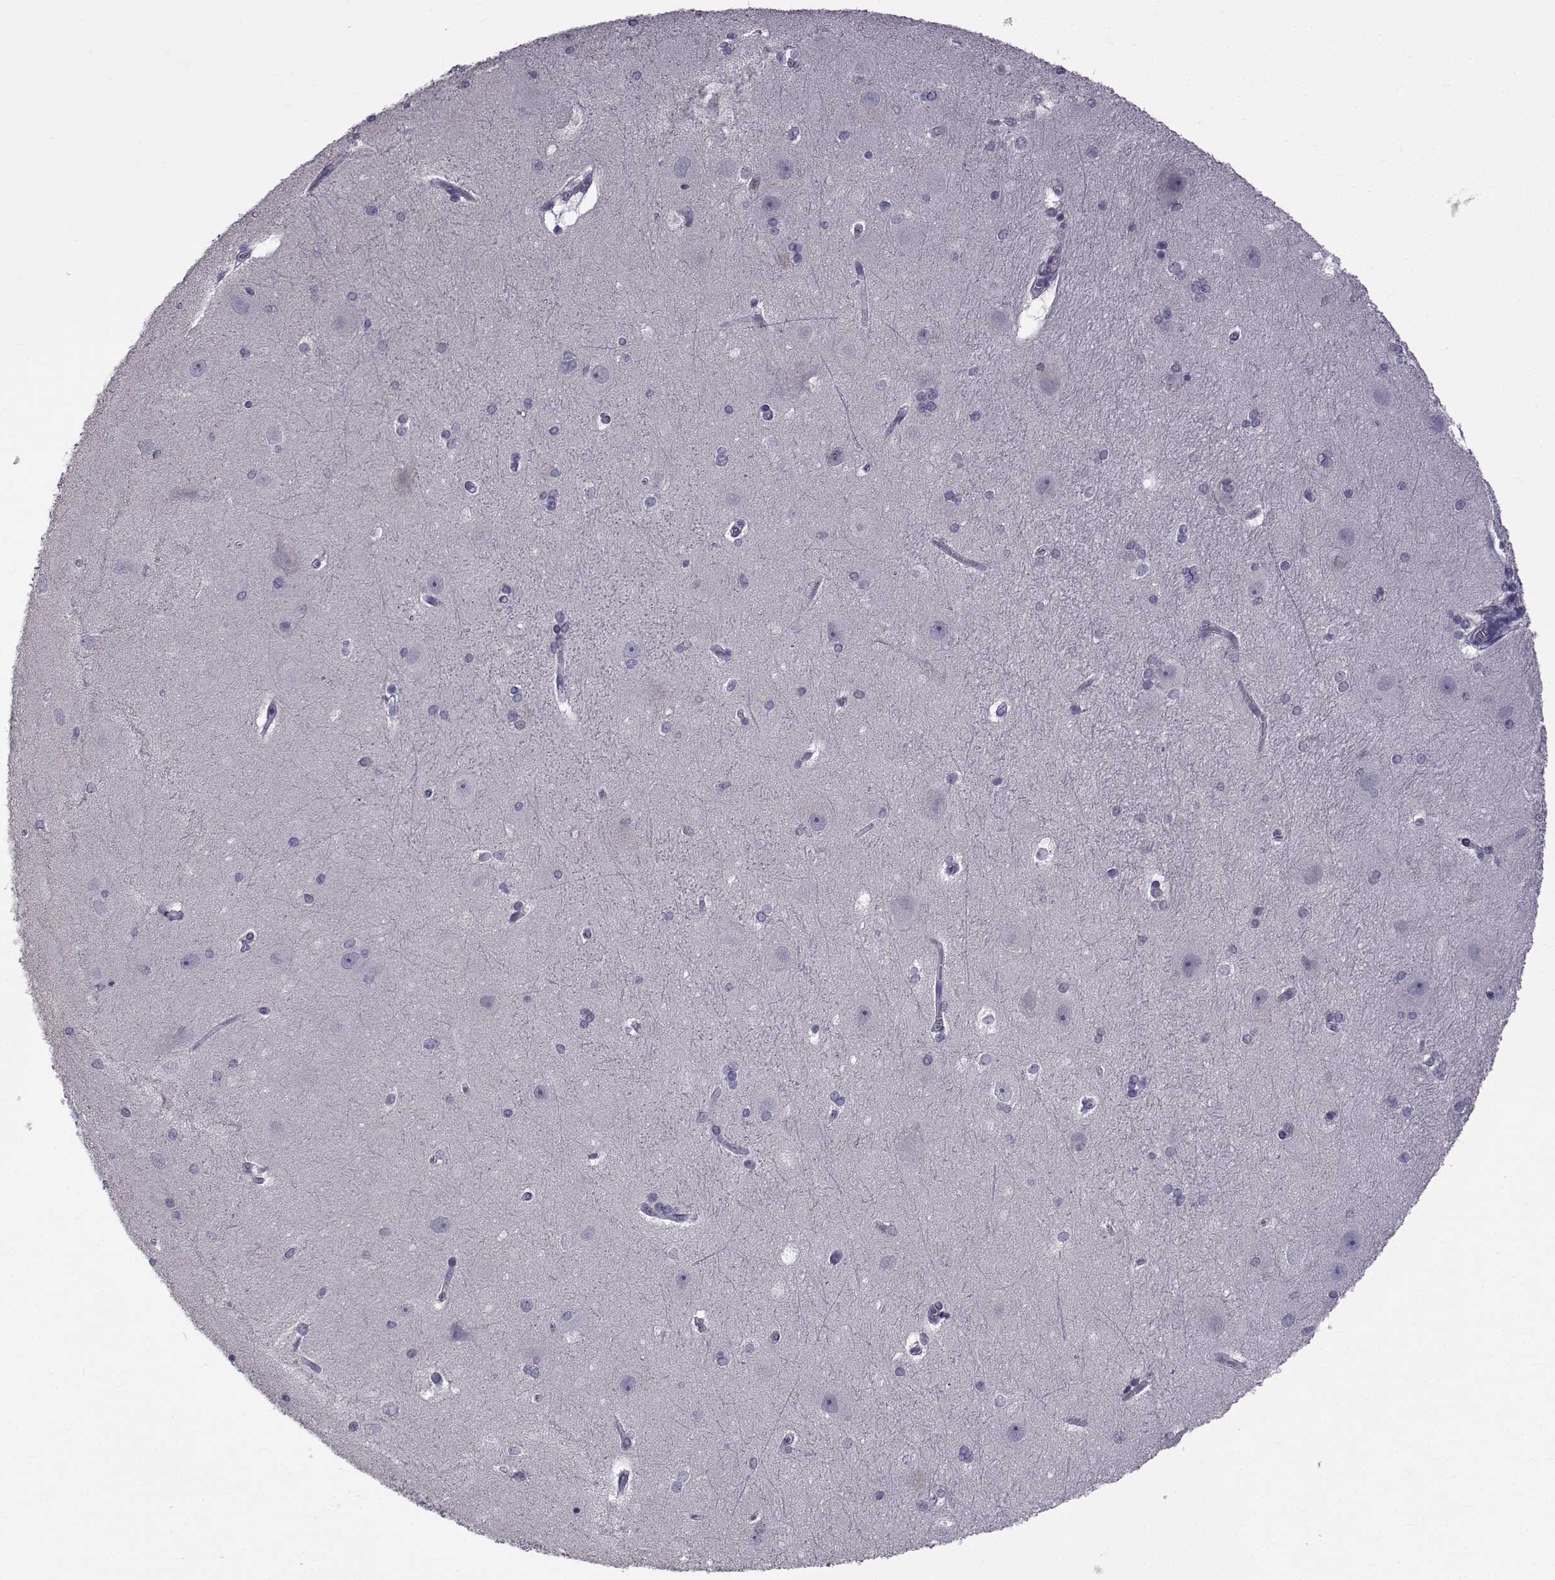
{"staining": {"intensity": "negative", "quantity": "none", "location": "none"}, "tissue": "hippocampus", "cell_type": "Glial cells", "image_type": "normal", "snomed": [{"axis": "morphology", "description": "Normal tissue, NOS"}, {"axis": "topography", "description": "Cerebral cortex"}, {"axis": "topography", "description": "Hippocampus"}], "caption": "This photomicrograph is of benign hippocampus stained with immunohistochemistry (IHC) to label a protein in brown with the nuclei are counter-stained blue. There is no expression in glial cells.", "gene": "TNFRSF11B", "patient": {"sex": "female", "age": 19}}